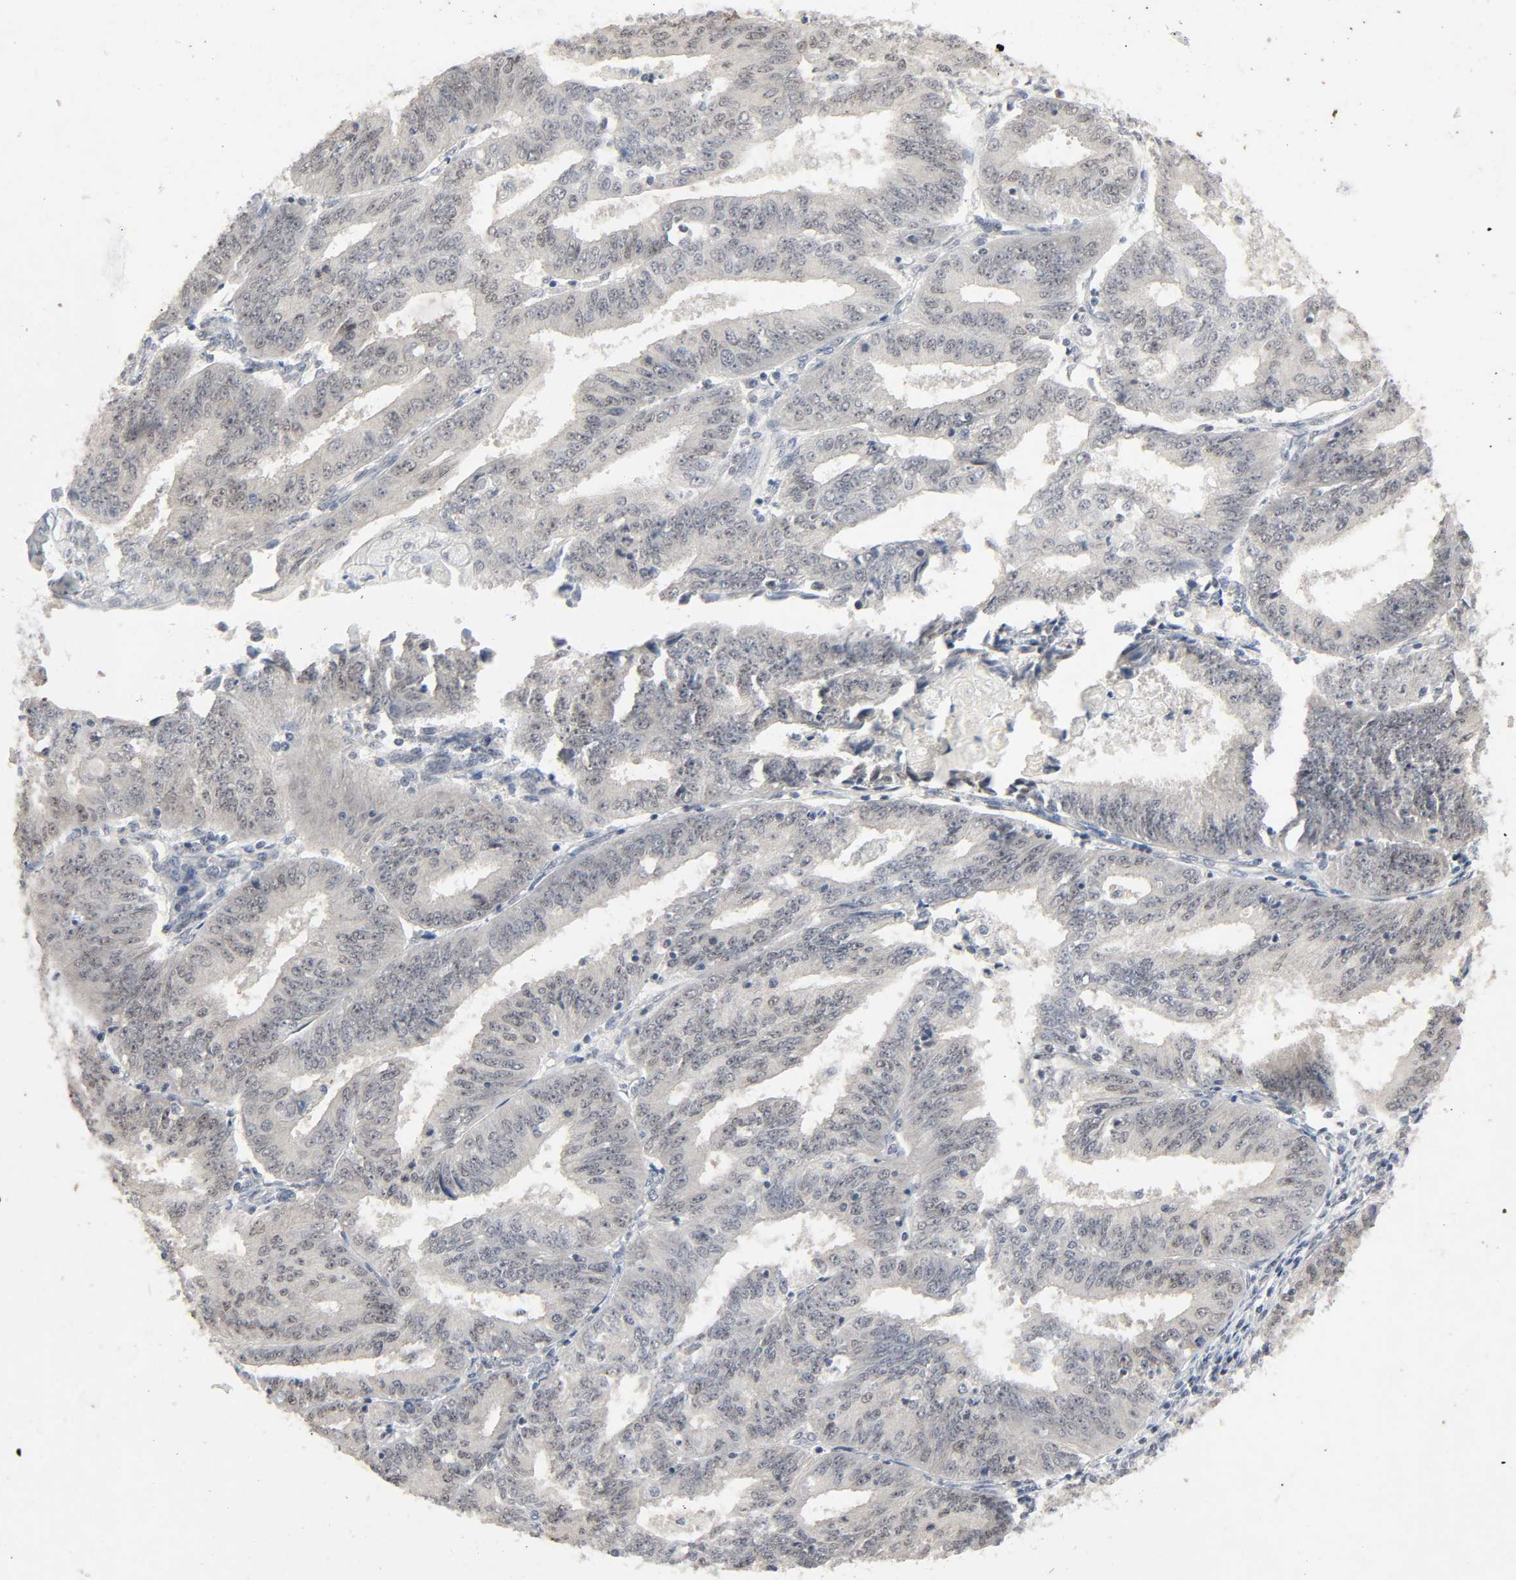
{"staining": {"intensity": "weak", "quantity": "<25%", "location": "nuclear"}, "tissue": "endometrial cancer", "cell_type": "Tumor cells", "image_type": "cancer", "snomed": [{"axis": "morphology", "description": "Adenocarcinoma, NOS"}, {"axis": "topography", "description": "Endometrium"}], "caption": "IHC histopathology image of human adenocarcinoma (endometrial) stained for a protein (brown), which displays no staining in tumor cells.", "gene": "MAPKAPK5", "patient": {"sex": "female", "age": 42}}